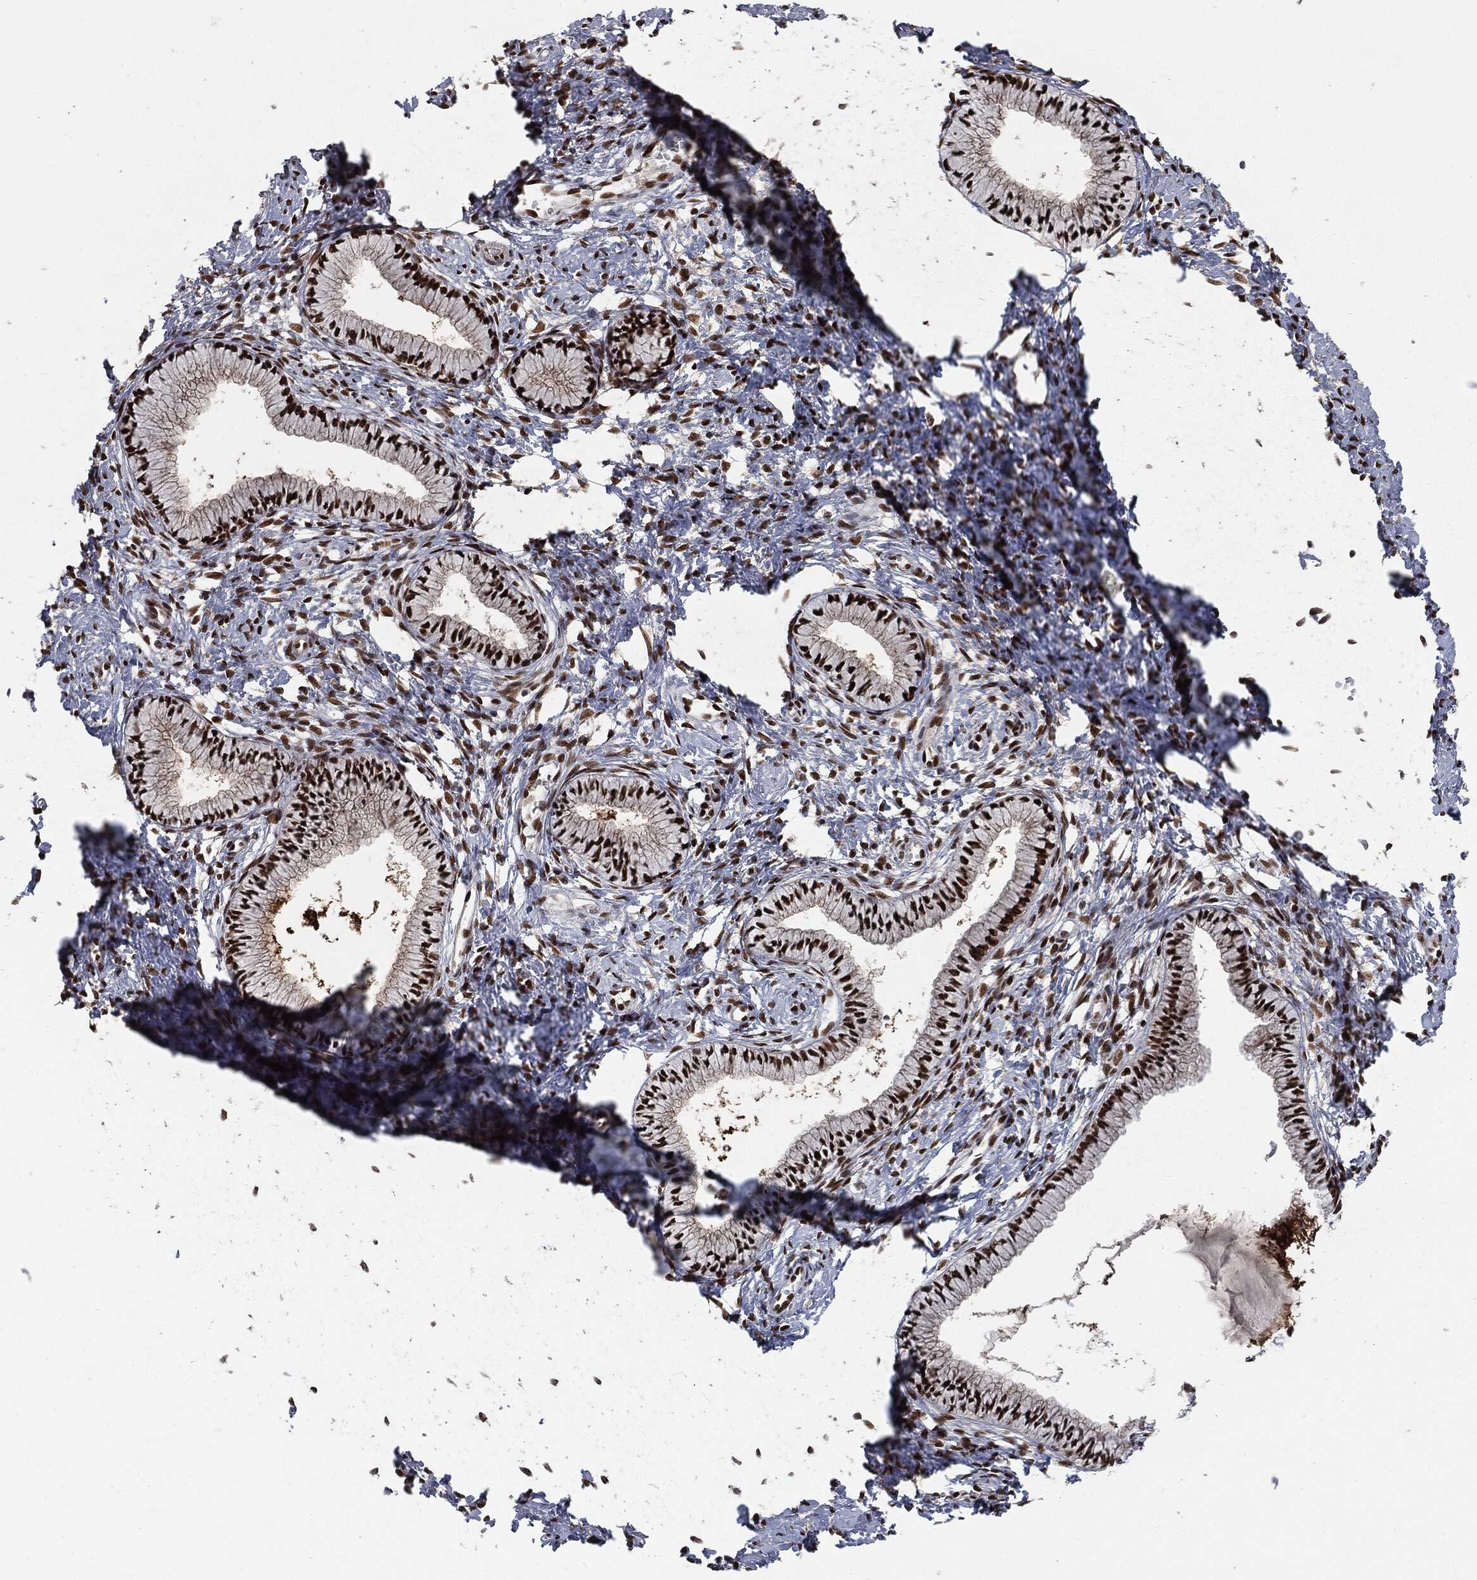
{"staining": {"intensity": "strong", "quantity": ">75%", "location": "nuclear"}, "tissue": "cervix", "cell_type": "Glandular cells", "image_type": "normal", "snomed": [{"axis": "morphology", "description": "Normal tissue, NOS"}, {"axis": "topography", "description": "Cervix"}], "caption": "Strong nuclear protein staining is identified in about >75% of glandular cells in cervix.", "gene": "DPH2", "patient": {"sex": "female", "age": 39}}